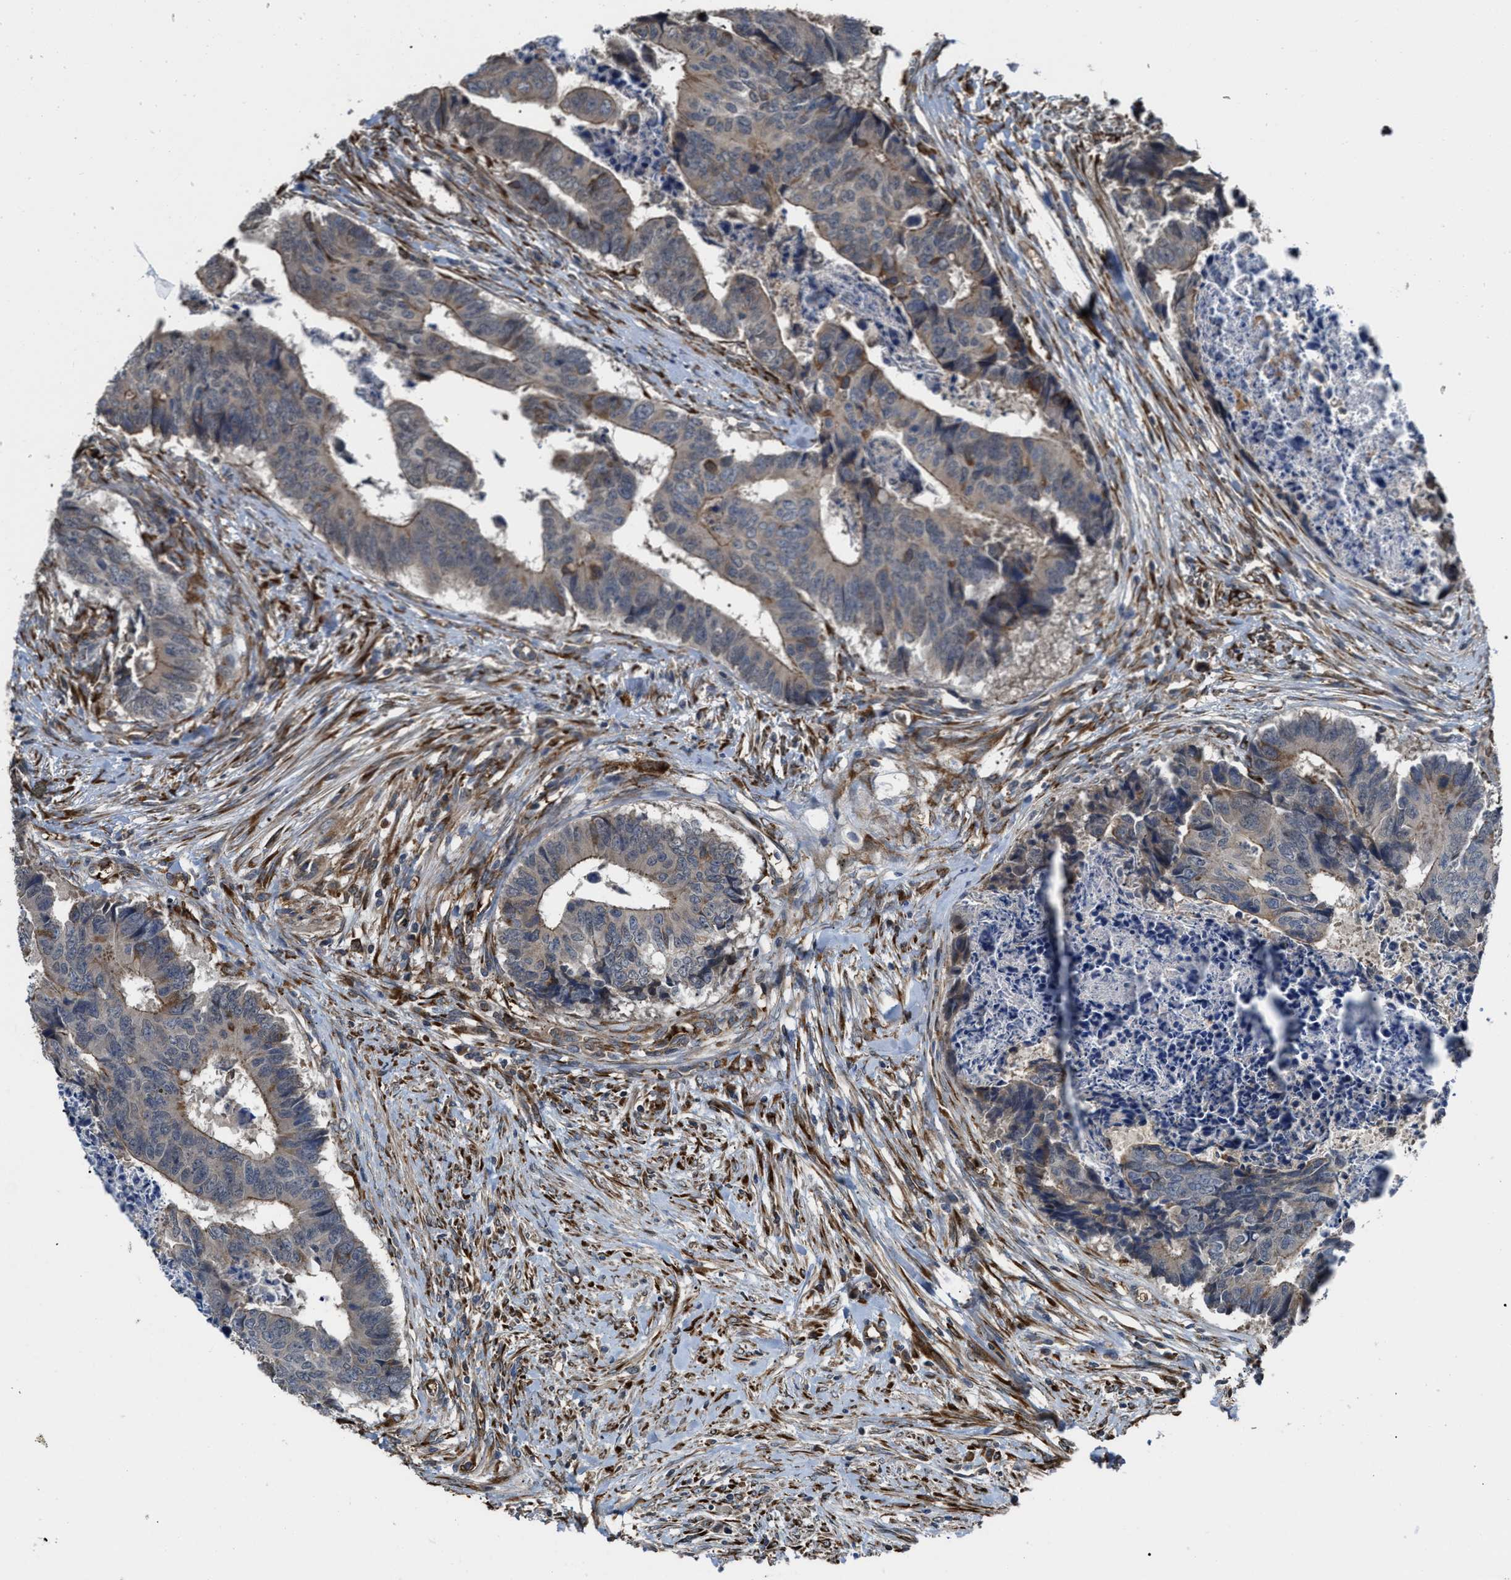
{"staining": {"intensity": "moderate", "quantity": "25%-75%", "location": "cytoplasmic/membranous"}, "tissue": "colorectal cancer", "cell_type": "Tumor cells", "image_type": "cancer", "snomed": [{"axis": "morphology", "description": "Adenocarcinoma, NOS"}, {"axis": "topography", "description": "Rectum"}], "caption": "Adenocarcinoma (colorectal) was stained to show a protein in brown. There is medium levels of moderate cytoplasmic/membranous staining in about 25%-75% of tumor cells.", "gene": "SELENOM", "patient": {"sex": "male", "age": 84}}